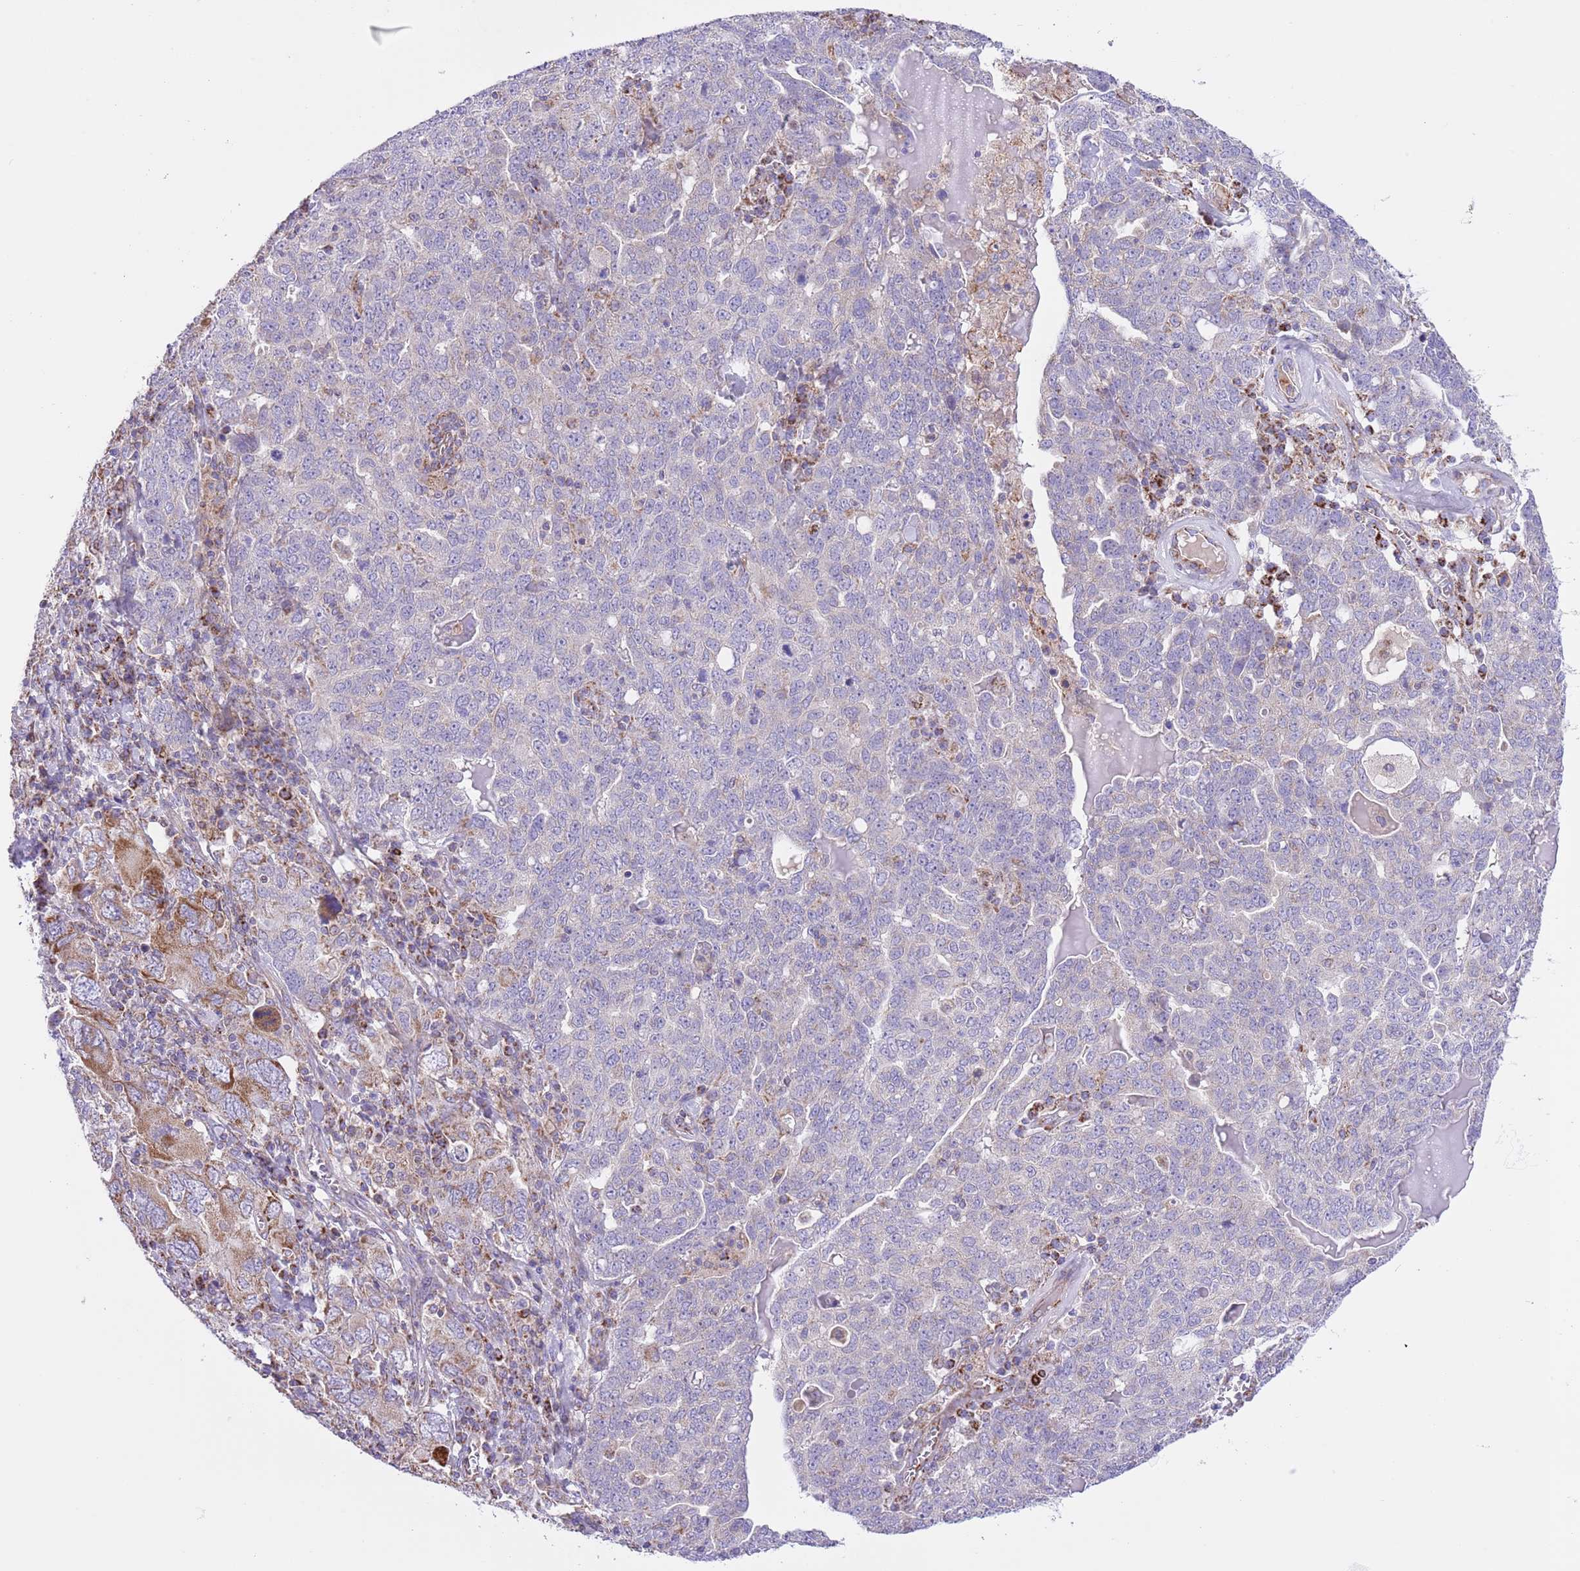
{"staining": {"intensity": "negative", "quantity": "none", "location": "none"}, "tissue": "ovarian cancer", "cell_type": "Tumor cells", "image_type": "cancer", "snomed": [{"axis": "morphology", "description": "Carcinoma, endometroid"}, {"axis": "topography", "description": "Ovary"}], "caption": "There is no significant expression in tumor cells of ovarian cancer (endometroid carcinoma).", "gene": "SS18L2", "patient": {"sex": "female", "age": 62}}